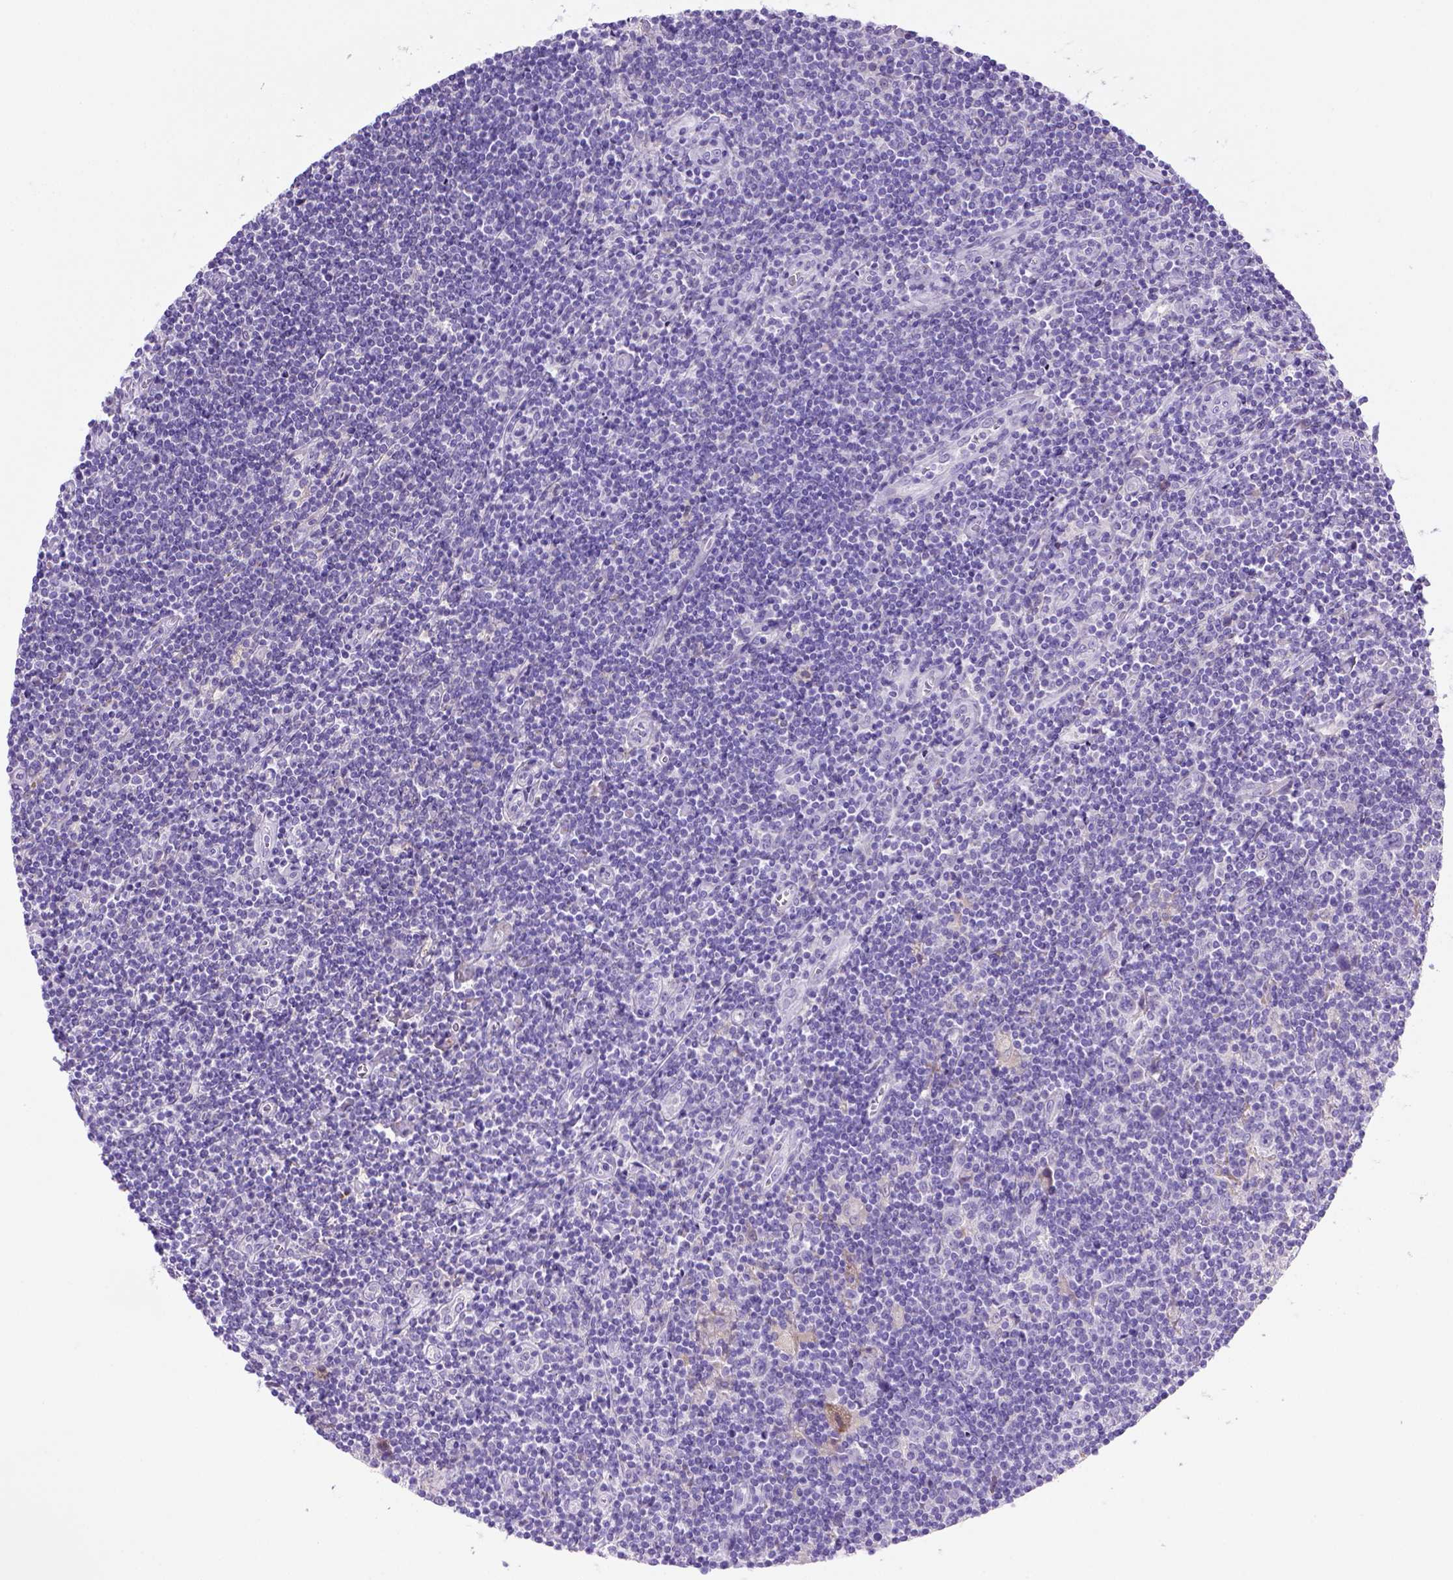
{"staining": {"intensity": "negative", "quantity": "none", "location": "none"}, "tissue": "lymphoma", "cell_type": "Tumor cells", "image_type": "cancer", "snomed": [{"axis": "morphology", "description": "Hodgkin's disease, NOS"}, {"axis": "topography", "description": "Lymph node"}], "caption": "This image is of Hodgkin's disease stained with immunohistochemistry (IHC) to label a protein in brown with the nuclei are counter-stained blue. There is no expression in tumor cells.", "gene": "SIRPD", "patient": {"sex": "male", "age": 40}}